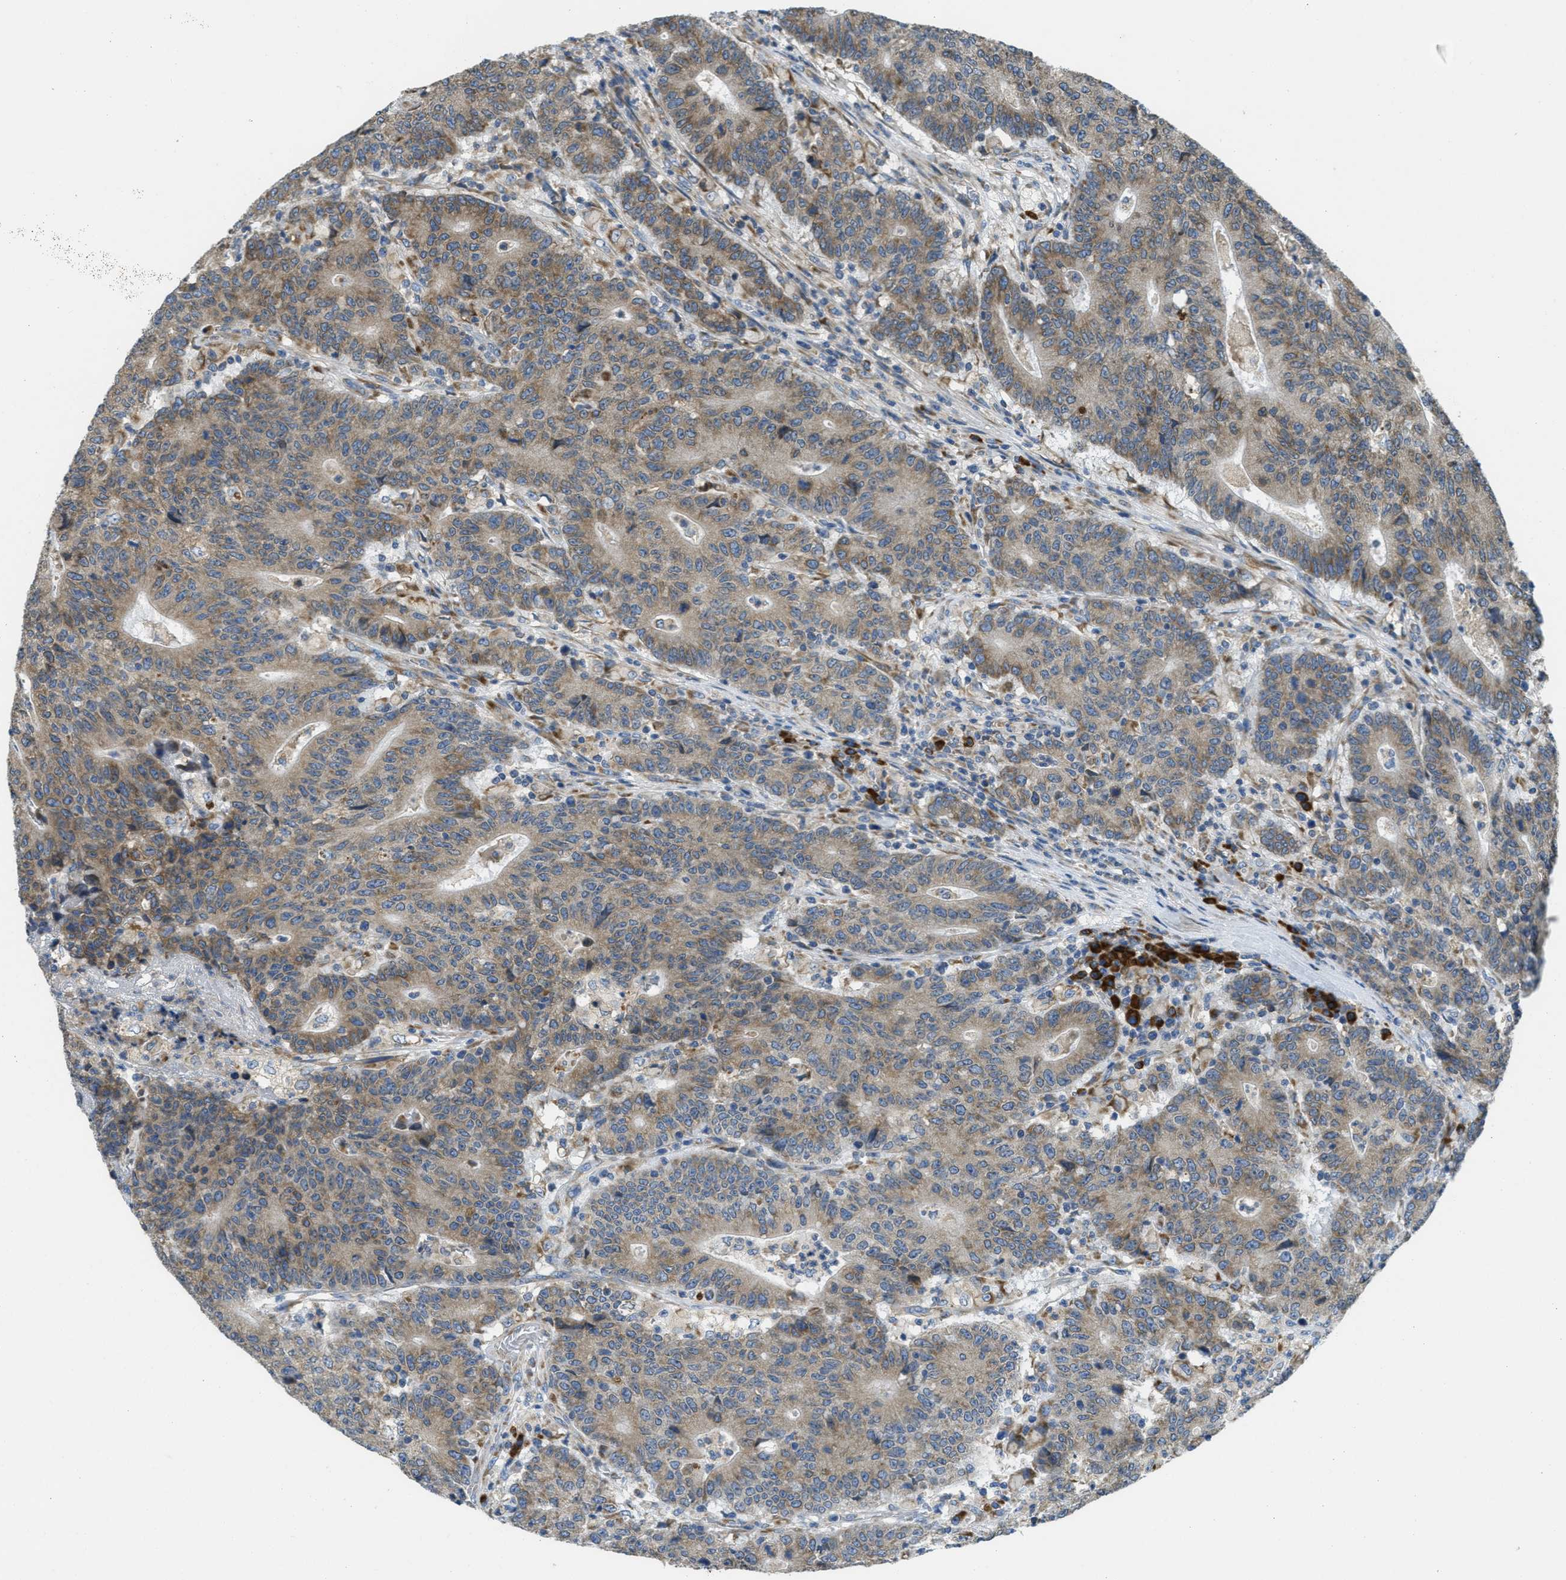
{"staining": {"intensity": "weak", "quantity": ">75%", "location": "cytoplasmic/membranous"}, "tissue": "colorectal cancer", "cell_type": "Tumor cells", "image_type": "cancer", "snomed": [{"axis": "morphology", "description": "Normal tissue, NOS"}, {"axis": "morphology", "description": "Adenocarcinoma, NOS"}, {"axis": "topography", "description": "Colon"}], "caption": "A photomicrograph showing weak cytoplasmic/membranous positivity in approximately >75% of tumor cells in adenocarcinoma (colorectal), as visualized by brown immunohistochemical staining.", "gene": "SSR1", "patient": {"sex": "female", "age": 75}}